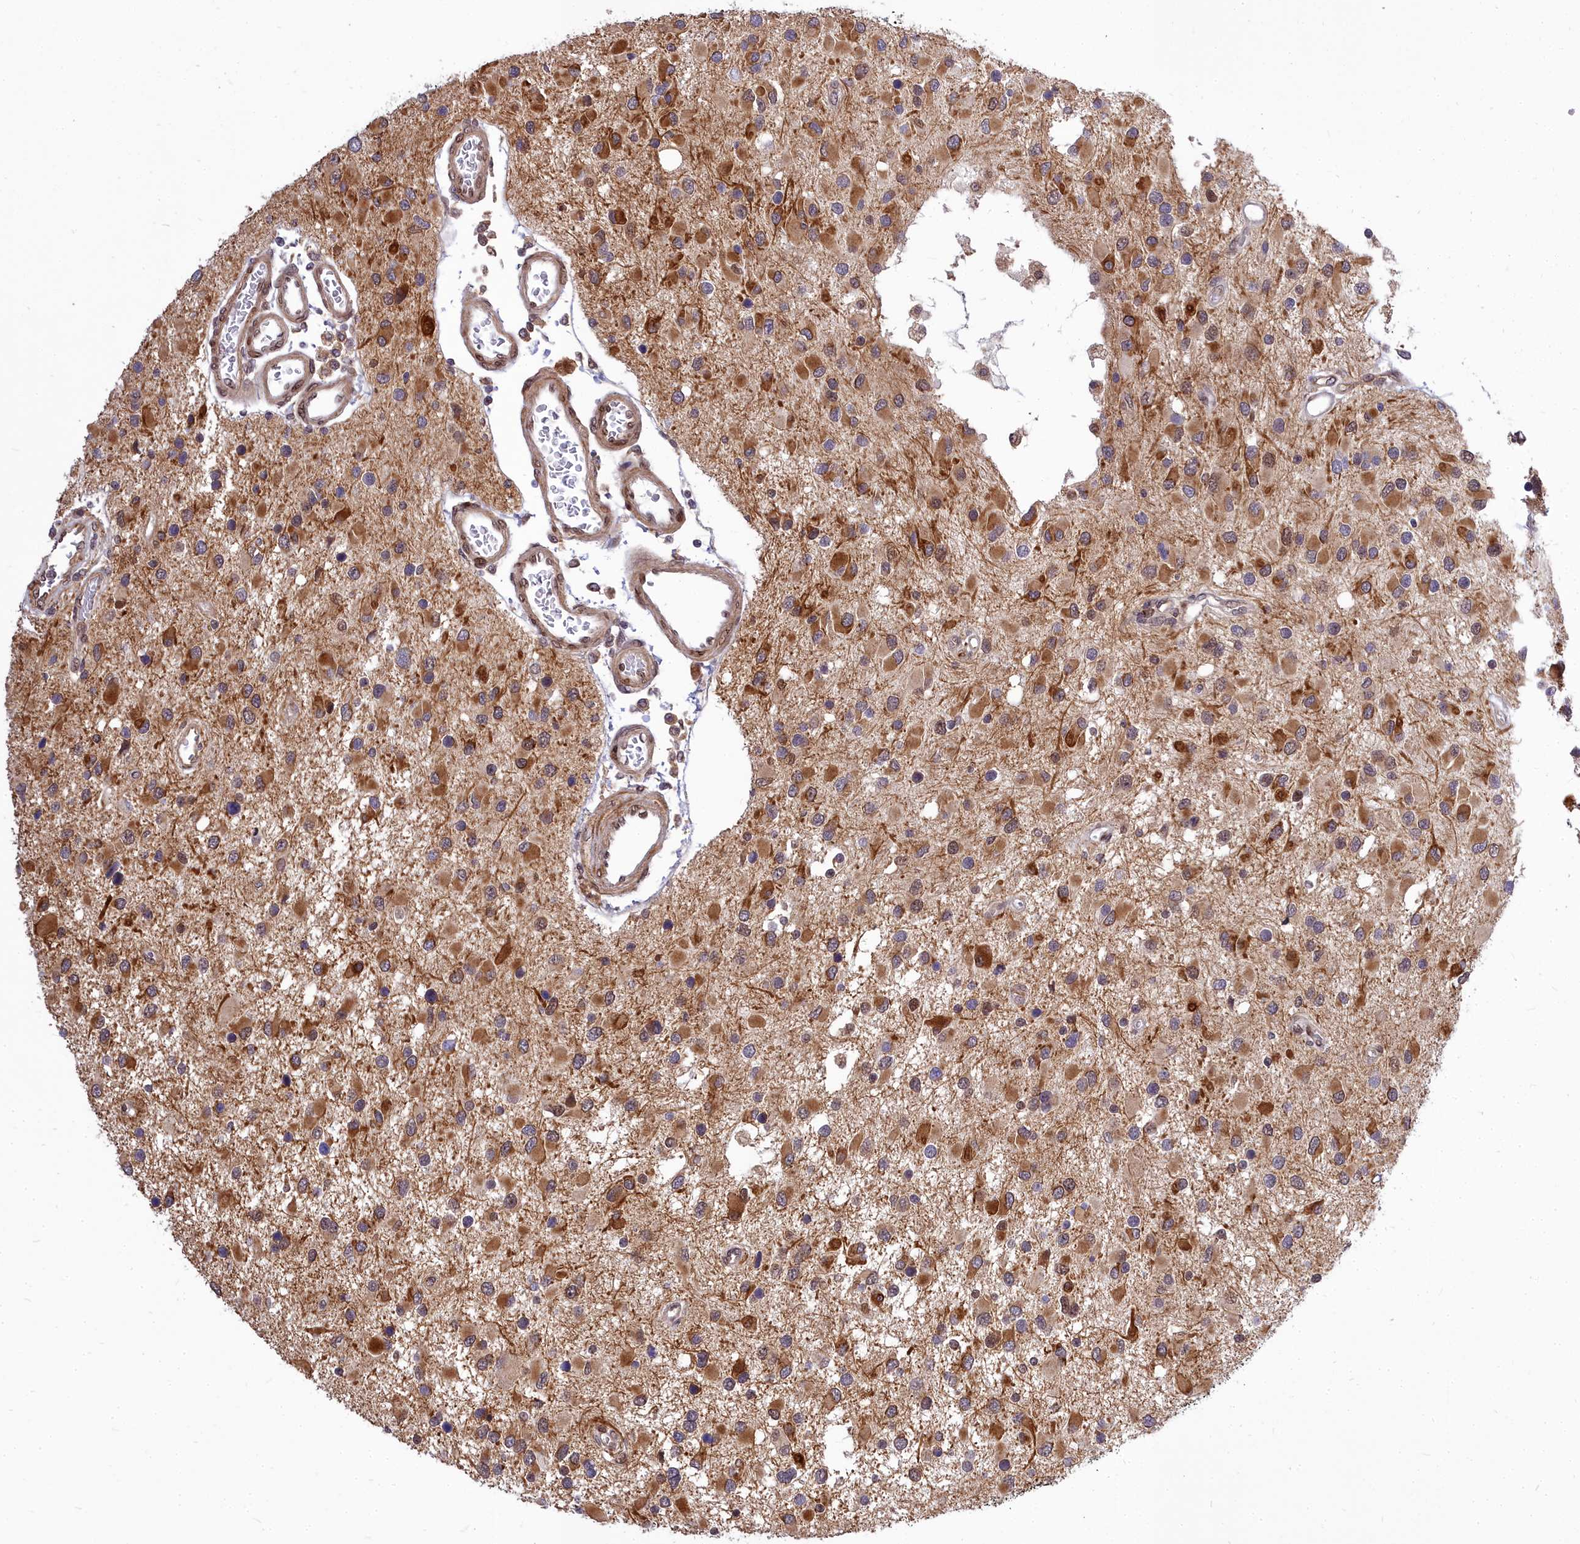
{"staining": {"intensity": "moderate", "quantity": "25%-75%", "location": "cytoplasmic/membranous,nuclear"}, "tissue": "glioma", "cell_type": "Tumor cells", "image_type": "cancer", "snomed": [{"axis": "morphology", "description": "Glioma, malignant, High grade"}, {"axis": "topography", "description": "Brain"}], "caption": "An image showing moderate cytoplasmic/membranous and nuclear positivity in approximately 25%-75% of tumor cells in malignant glioma (high-grade), as visualized by brown immunohistochemical staining.", "gene": "ABCB8", "patient": {"sex": "male", "age": 53}}